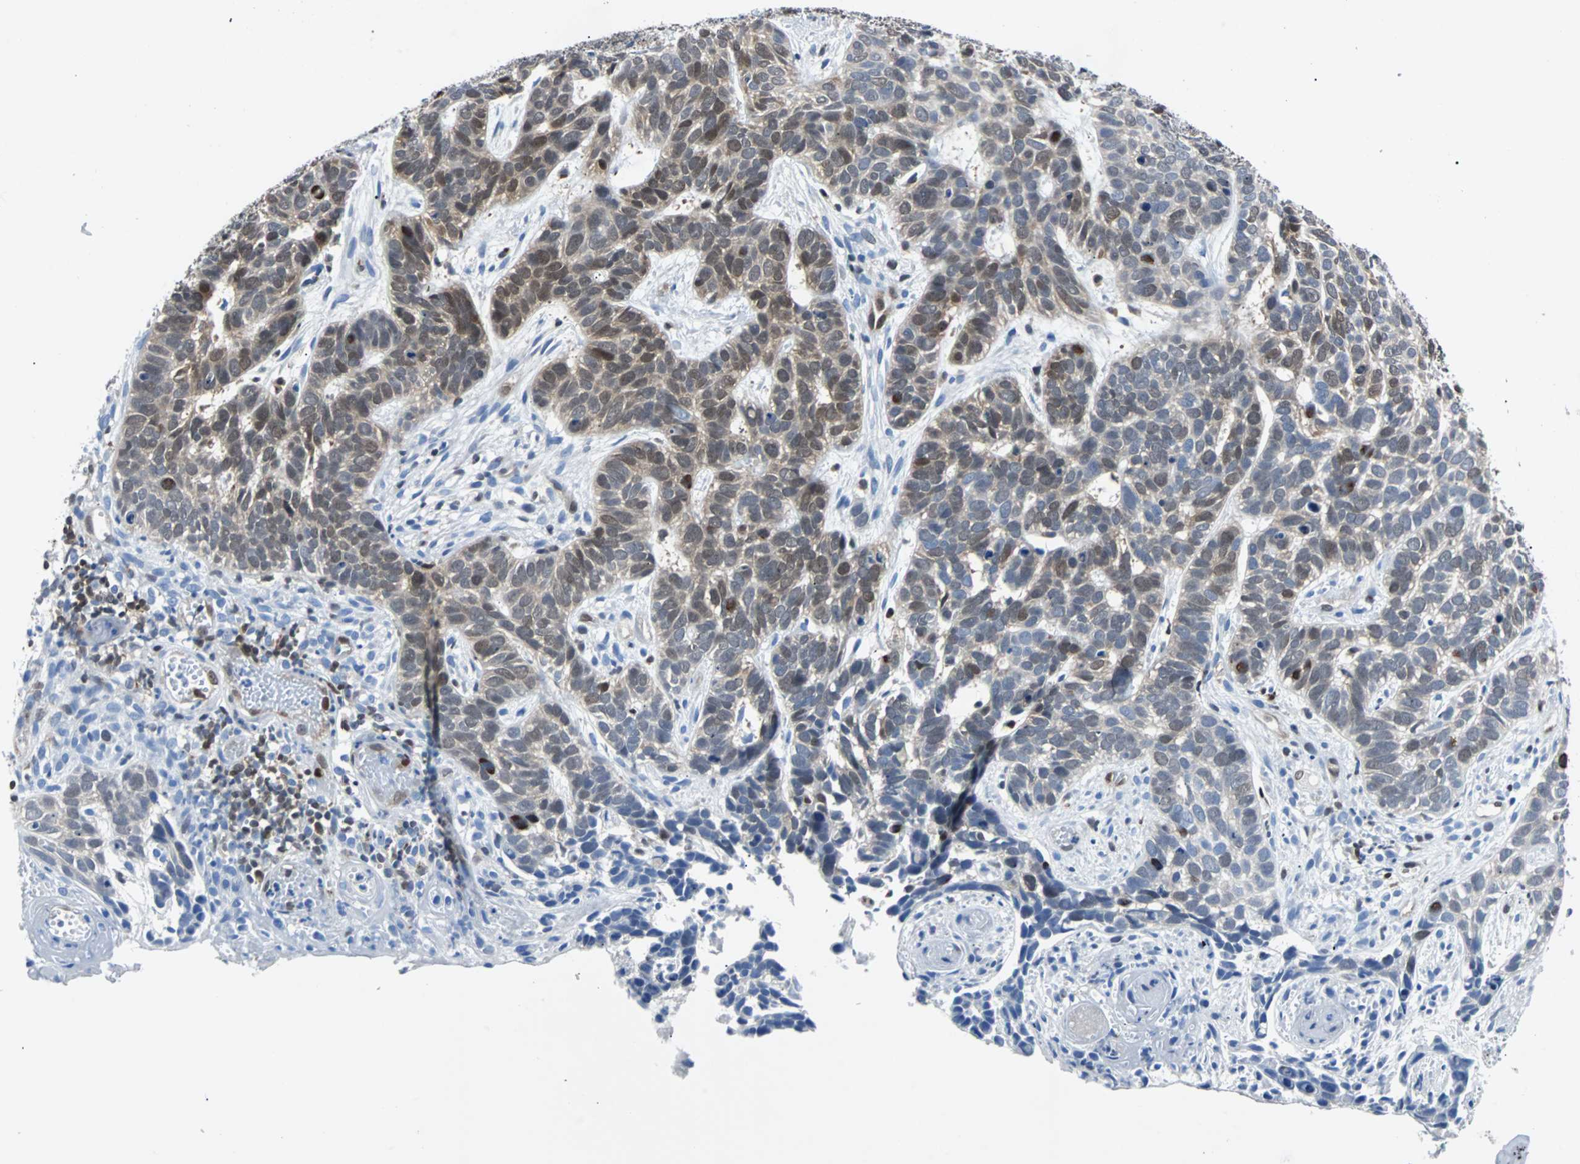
{"staining": {"intensity": "moderate", "quantity": "25%-75%", "location": "cytoplasmic/membranous,nuclear"}, "tissue": "skin cancer", "cell_type": "Tumor cells", "image_type": "cancer", "snomed": [{"axis": "morphology", "description": "Basal cell carcinoma"}, {"axis": "topography", "description": "Skin"}], "caption": "Skin cancer (basal cell carcinoma) stained with a brown dye displays moderate cytoplasmic/membranous and nuclear positive positivity in approximately 25%-75% of tumor cells.", "gene": "MAP2K6", "patient": {"sex": "male", "age": 87}}